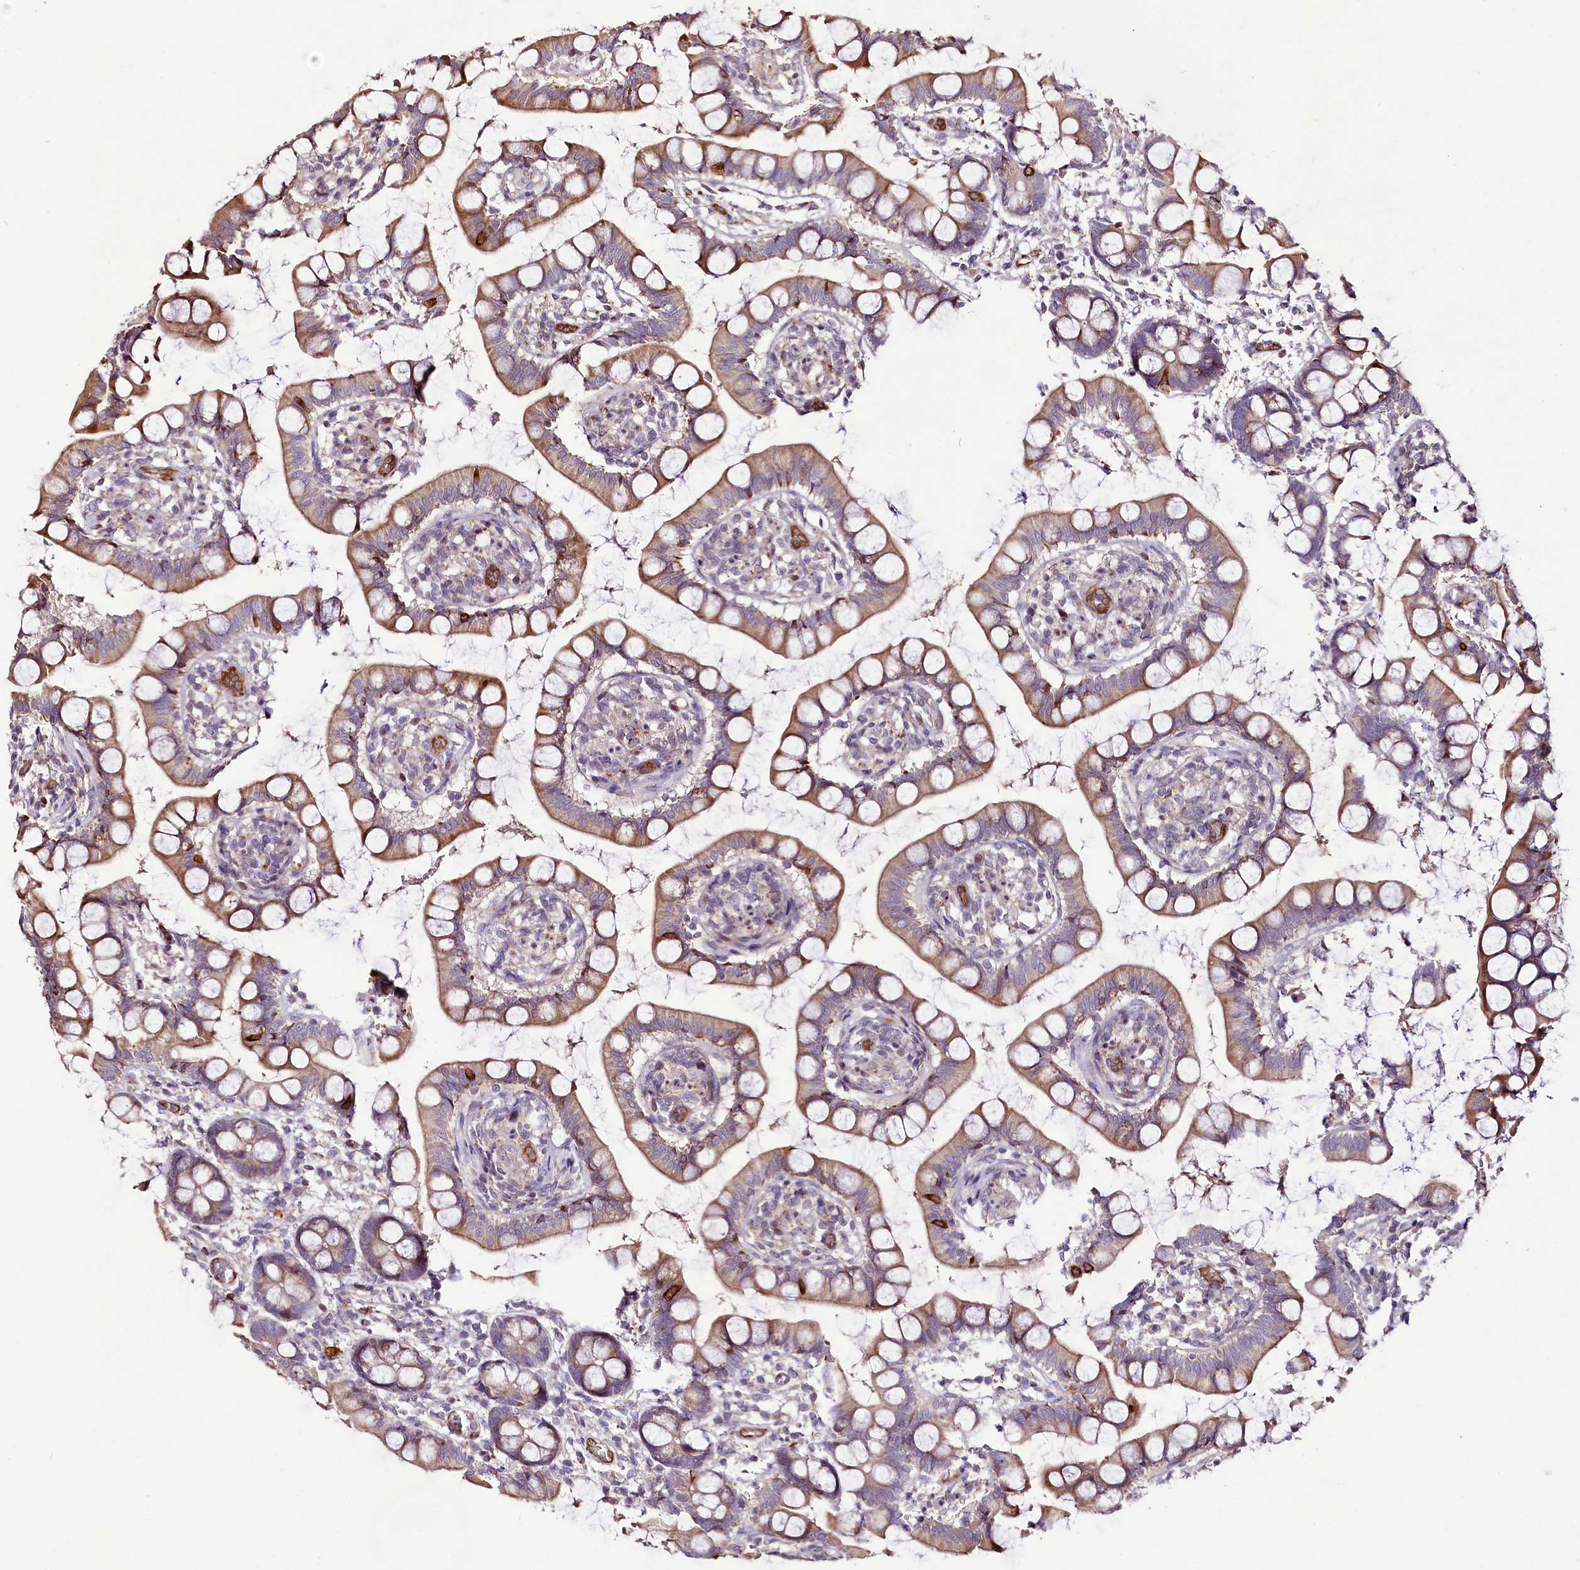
{"staining": {"intensity": "moderate", "quantity": "25%-75%", "location": "cytoplasmic/membranous"}, "tissue": "small intestine", "cell_type": "Glandular cells", "image_type": "normal", "snomed": [{"axis": "morphology", "description": "Normal tissue, NOS"}, {"axis": "topography", "description": "Small intestine"}], "caption": "Immunohistochemical staining of benign small intestine demonstrates medium levels of moderate cytoplasmic/membranous staining in approximately 25%-75% of glandular cells.", "gene": "CUTC", "patient": {"sex": "male", "age": 52}}